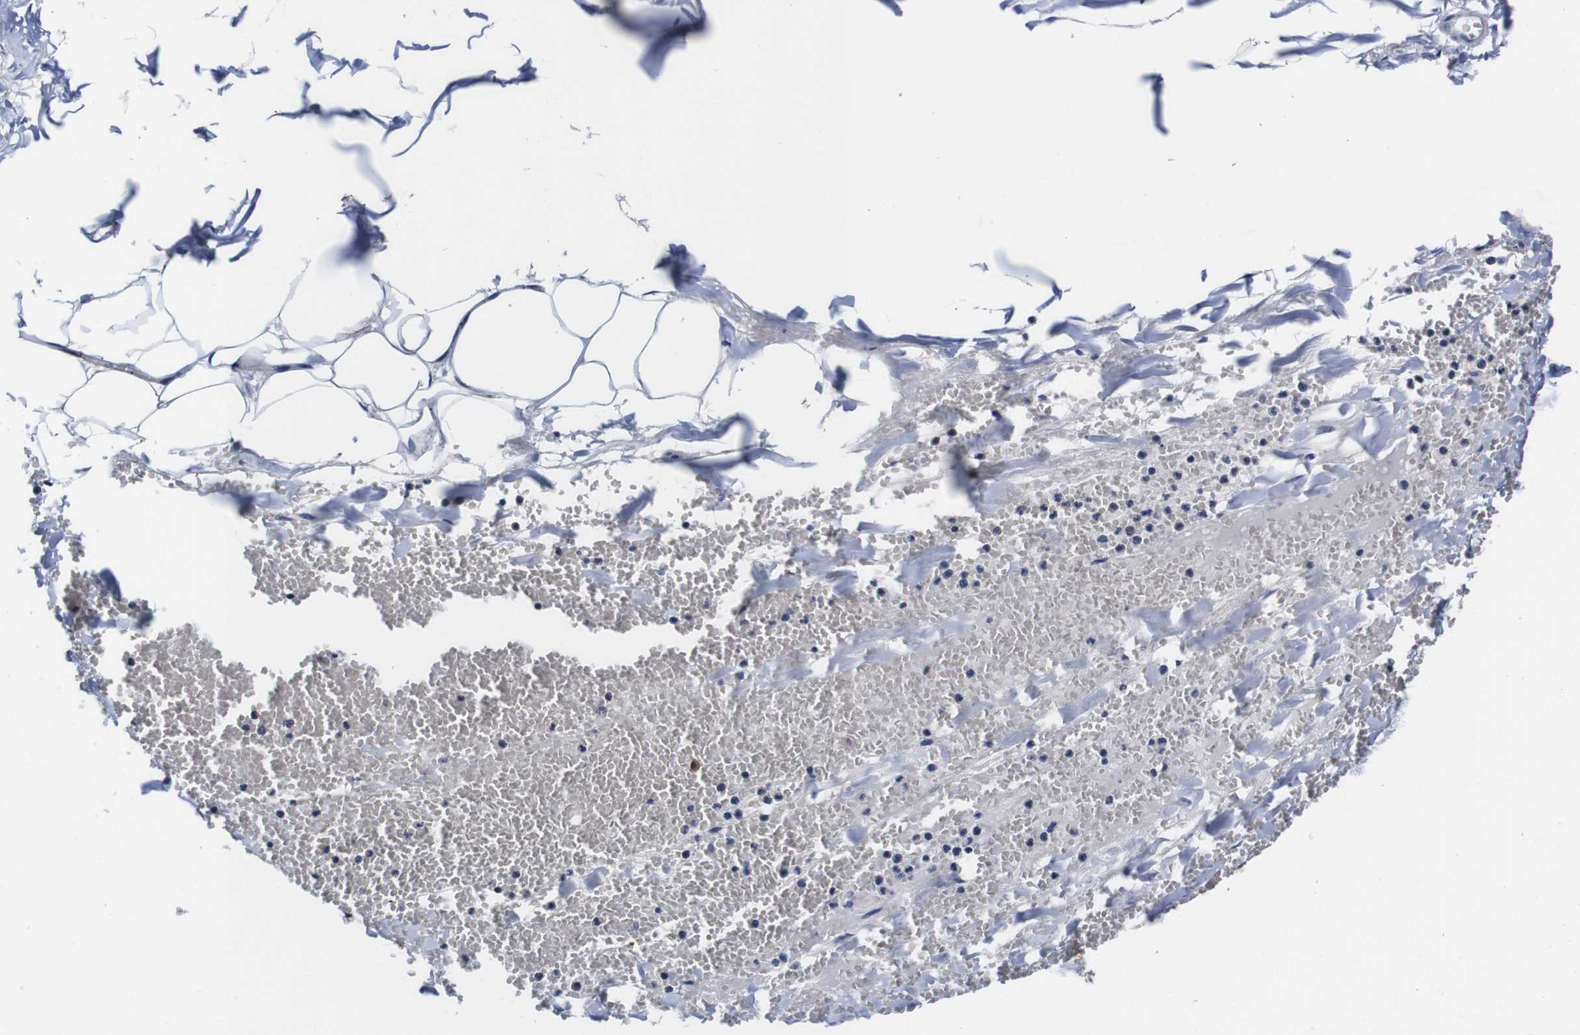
{"staining": {"intensity": "negative", "quantity": "none", "location": "none"}, "tissue": "adipose tissue", "cell_type": "Adipocytes", "image_type": "normal", "snomed": [{"axis": "morphology", "description": "Normal tissue, NOS"}, {"axis": "topography", "description": "Adipose tissue"}, {"axis": "topography", "description": "Peripheral nerve tissue"}], "caption": "IHC of normal adipose tissue exhibits no staining in adipocytes. (DAB (3,3'-diaminobenzidine) immunohistochemistry (IHC) with hematoxylin counter stain).", "gene": "PDCD6IP", "patient": {"sex": "male", "age": 52}}